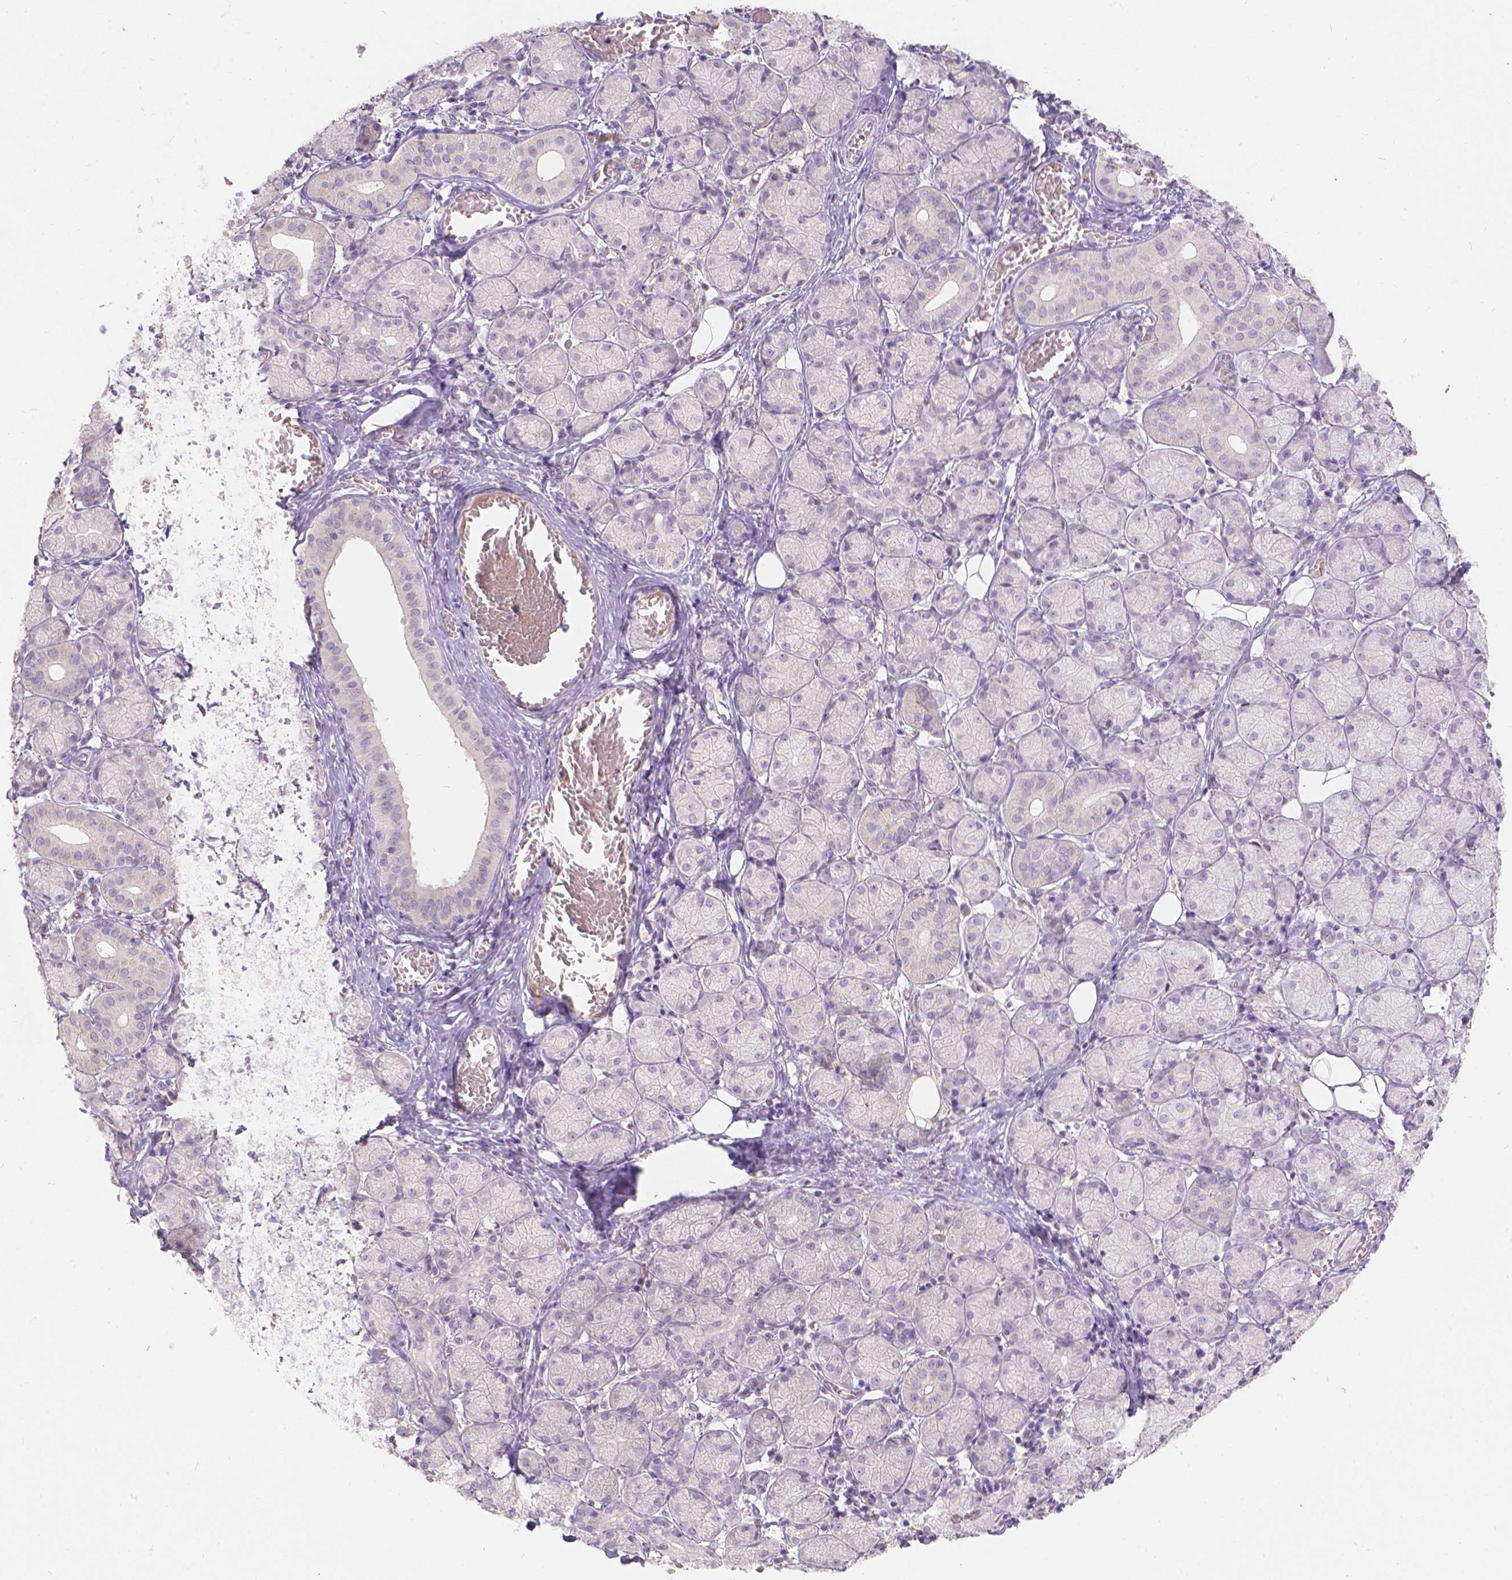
{"staining": {"intensity": "negative", "quantity": "none", "location": "none"}, "tissue": "salivary gland", "cell_type": "Glandular cells", "image_type": "normal", "snomed": [{"axis": "morphology", "description": "Normal tissue, NOS"}, {"axis": "topography", "description": "Salivary gland"}, {"axis": "topography", "description": "Peripheral nerve tissue"}], "caption": "Salivary gland stained for a protein using IHC exhibits no positivity glandular cells.", "gene": "DCAF4L1", "patient": {"sex": "female", "age": 24}}